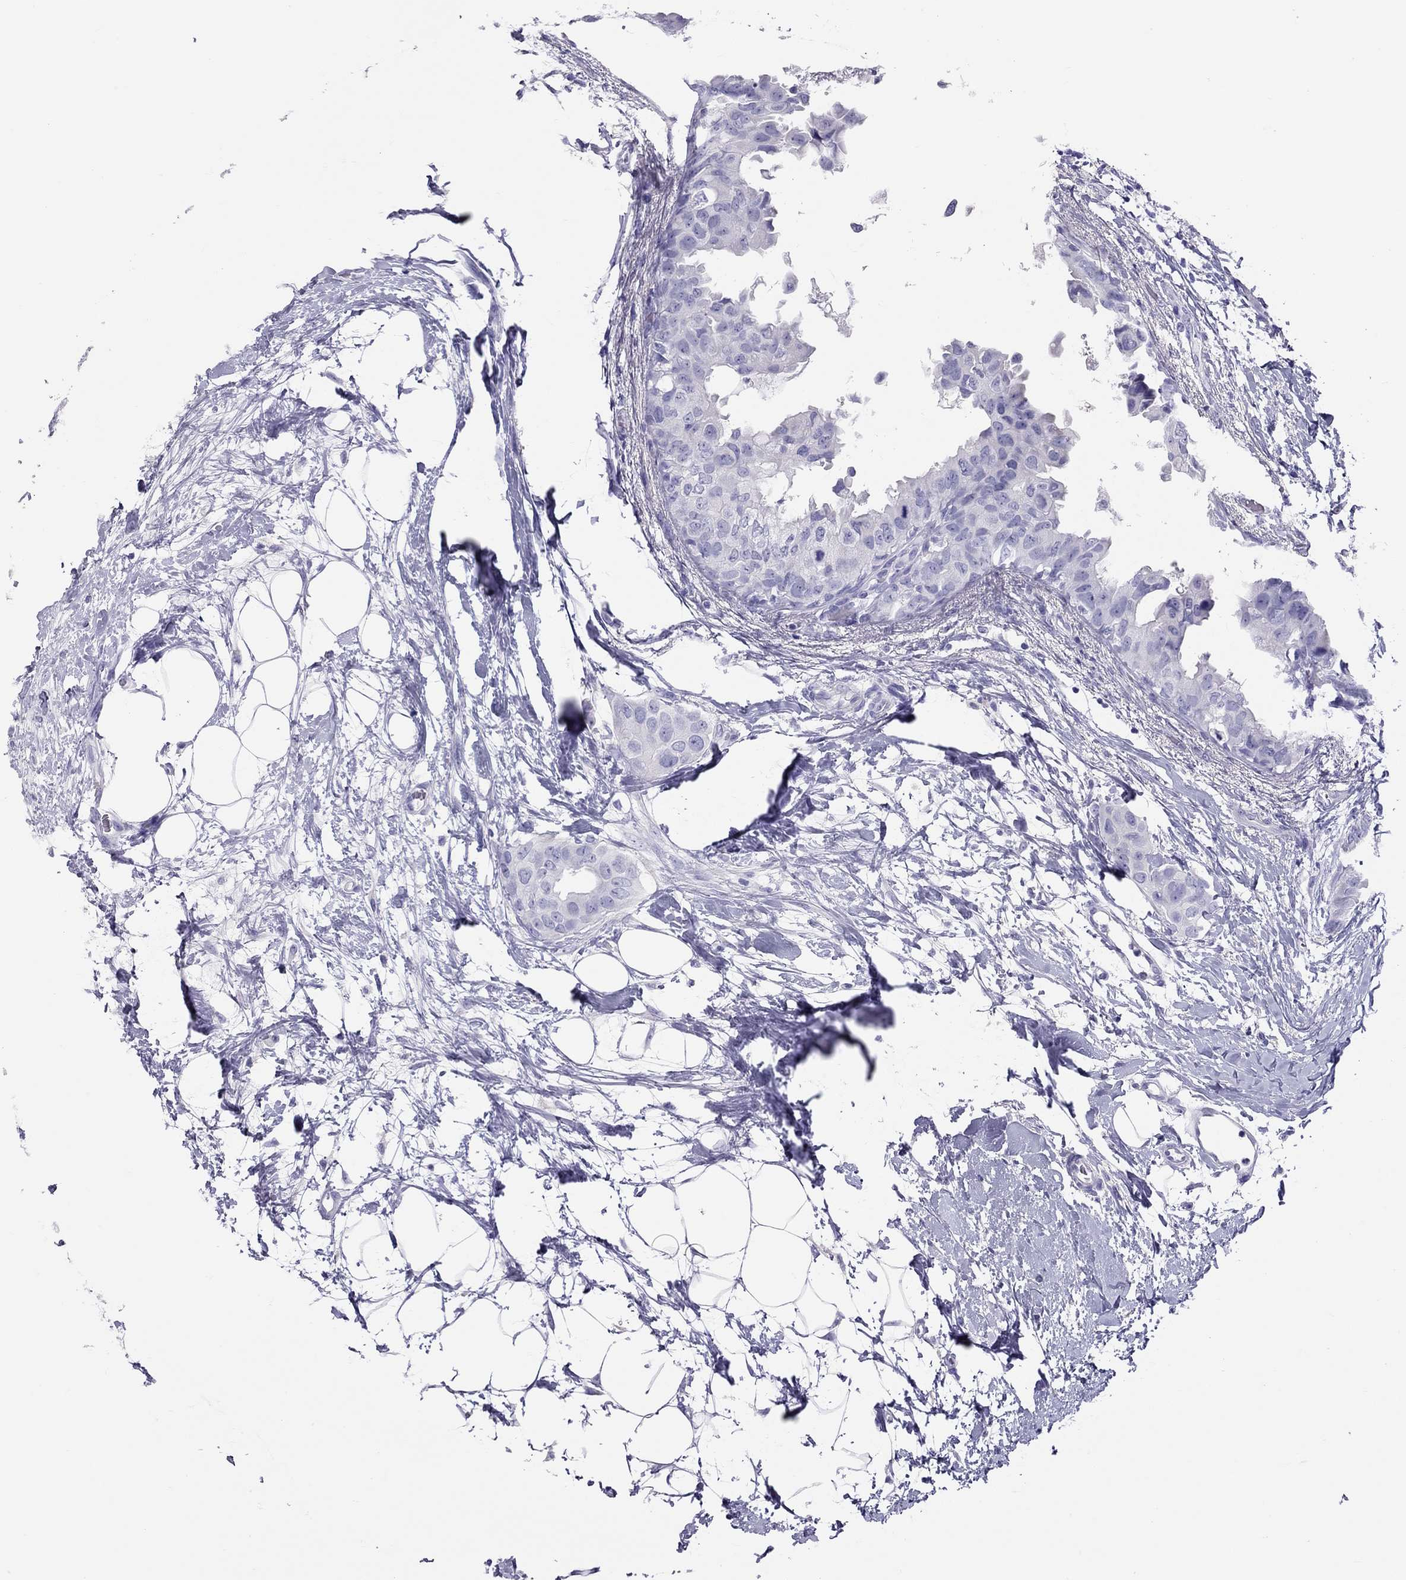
{"staining": {"intensity": "negative", "quantity": "none", "location": "none"}, "tissue": "breast cancer", "cell_type": "Tumor cells", "image_type": "cancer", "snomed": [{"axis": "morphology", "description": "Normal tissue, NOS"}, {"axis": "morphology", "description": "Duct carcinoma"}, {"axis": "topography", "description": "Breast"}], "caption": "Tumor cells show no significant protein expression in breast cancer.", "gene": "PSMB11", "patient": {"sex": "female", "age": 40}}